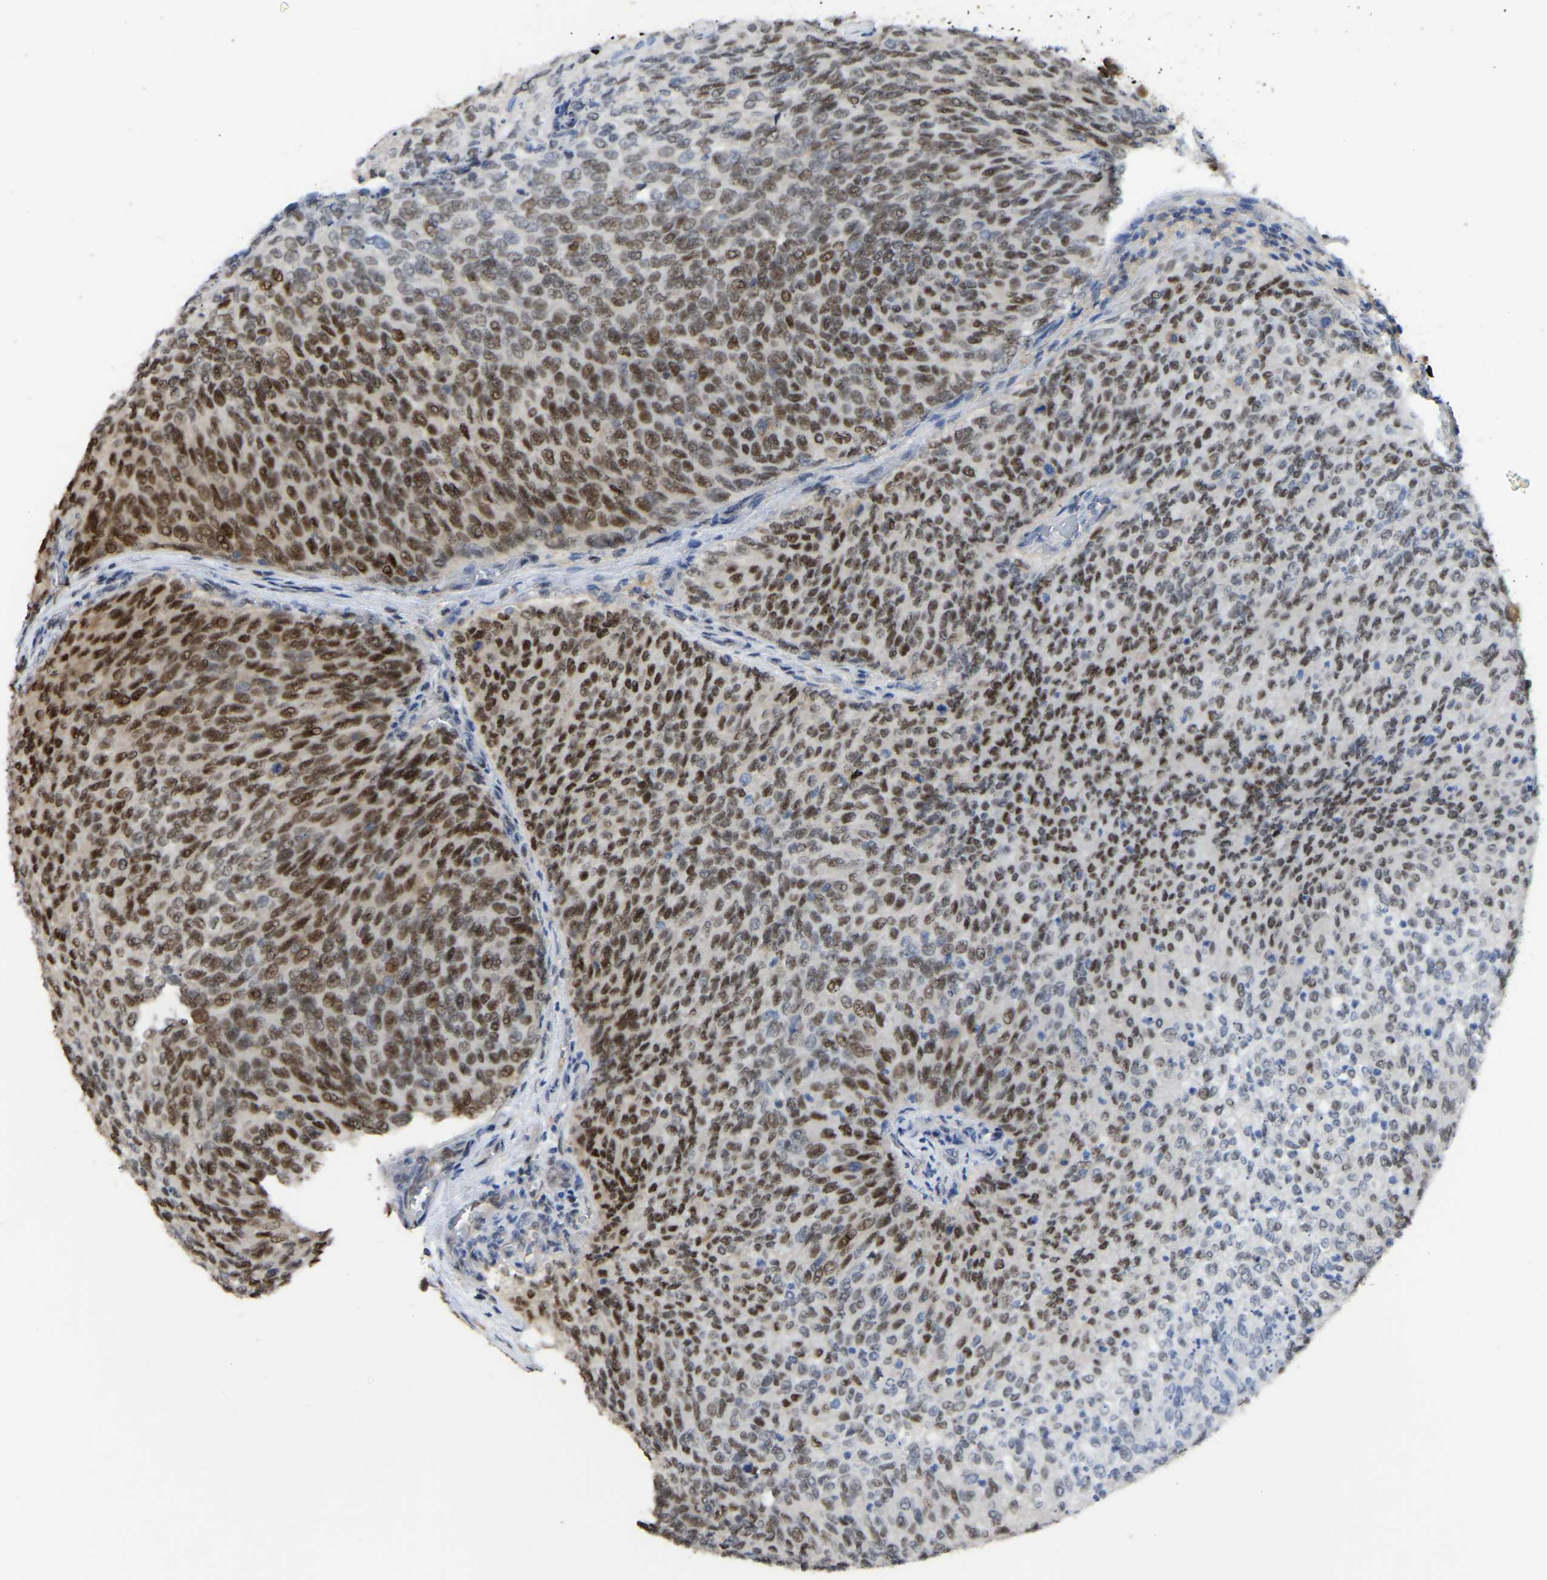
{"staining": {"intensity": "moderate", "quantity": "25%-75%", "location": "nuclear"}, "tissue": "urothelial cancer", "cell_type": "Tumor cells", "image_type": "cancer", "snomed": [{"axis": "morphology", "description": "Urothelial carcinoma, Low grade"}, {"axis": "topography", "description": "Urinary bladder"}], "caption": "Human urothelial cancer stained with a protein marker displays moderate staining in tumor cells.", "gene": "KLRG2", "patient": {"sex": "female", "age": 79}}